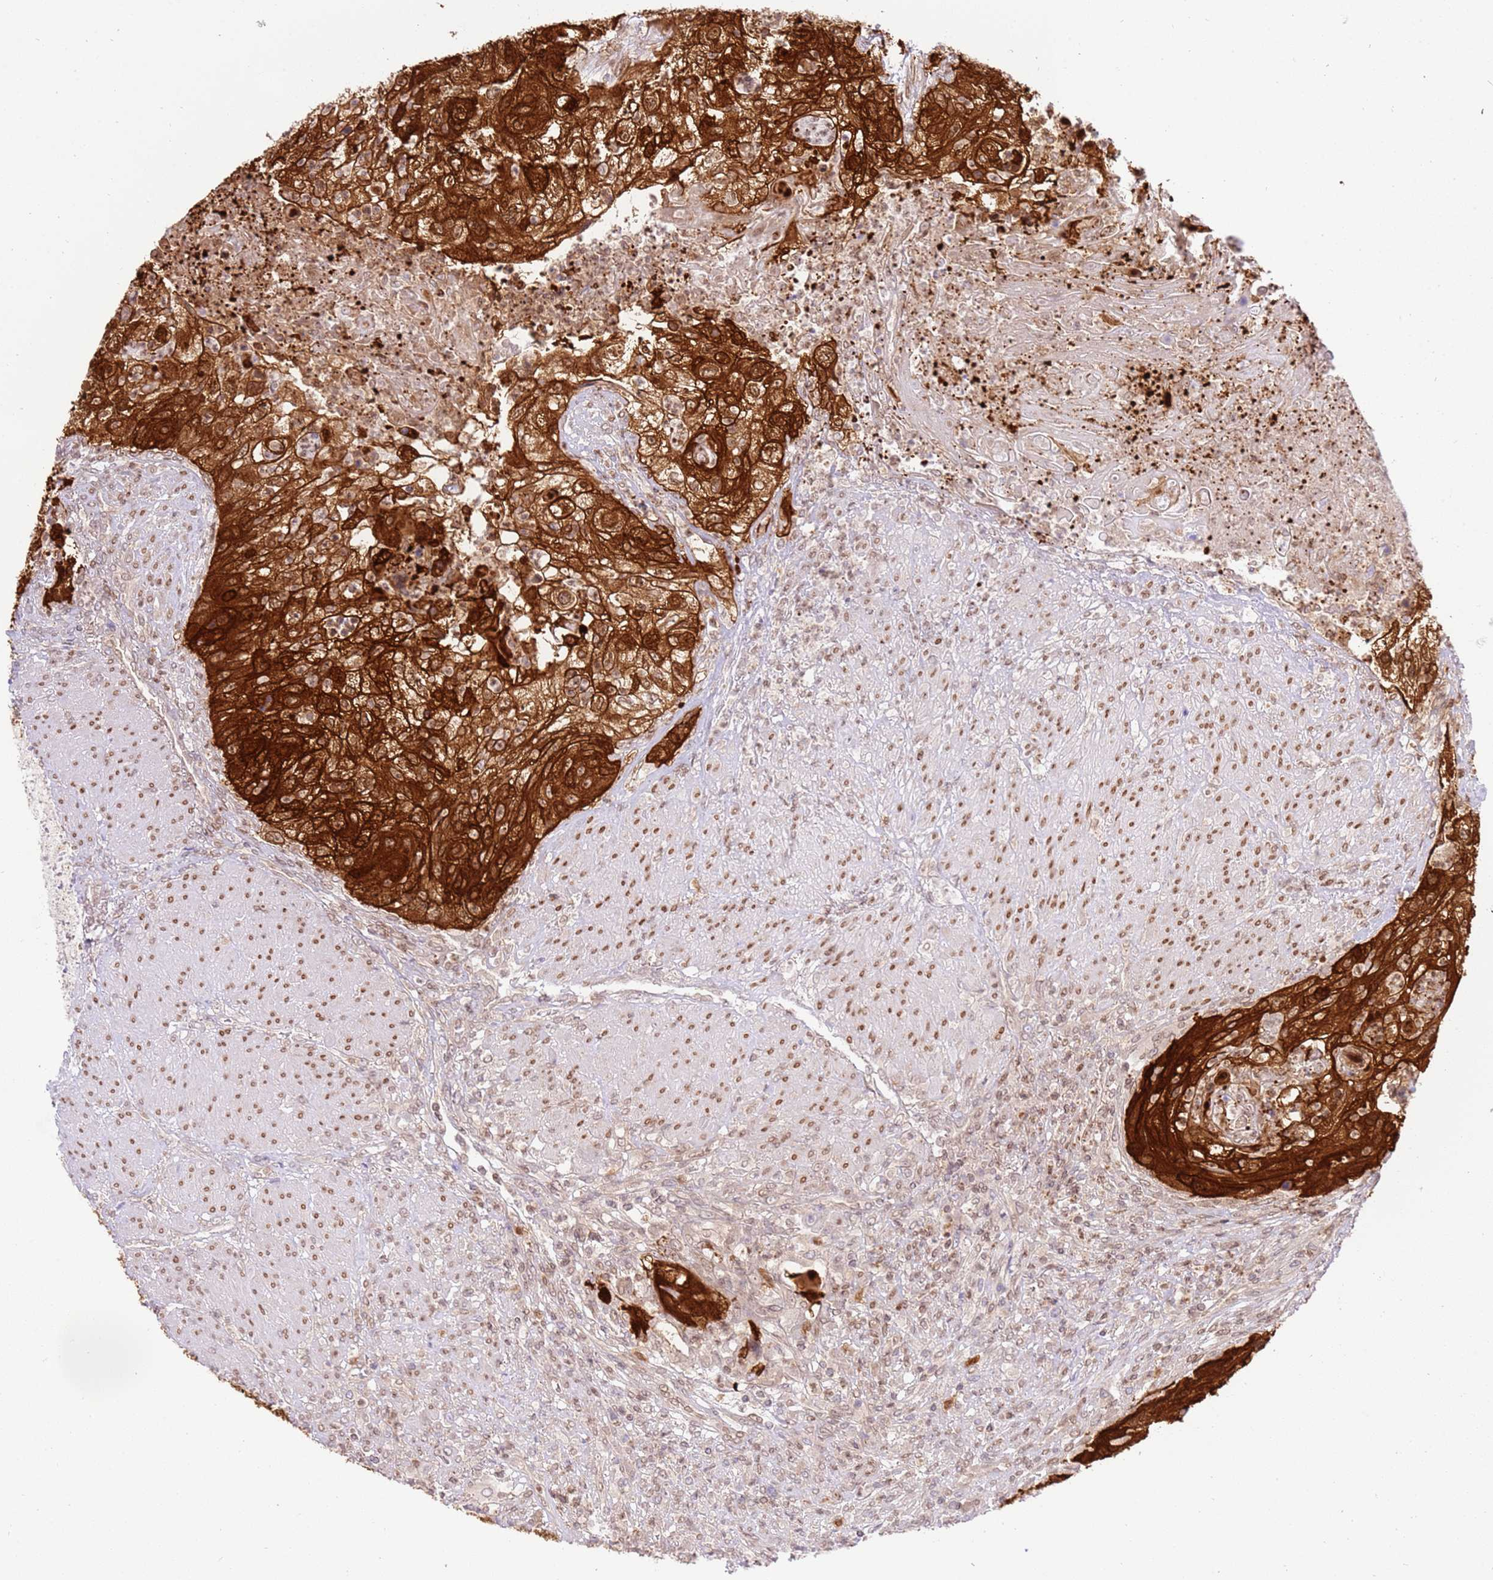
{"staining": {"intensity": "strong", "quantity": ">75%", "location": "cytoplasmic/membranous"}, "tissue": "urothelial cancer", "cell_type": "Tumor cells", "image_type": "cancer", "snomed": [{"axis": "morphology", "description": "Urothelial carcinoma, High grade"}, {"axis": "topography", "description": "Urinary bladder"}], "caption": "Urothelial carcinoma (high-grade) tissue displays strong cytoplasmic/membranous expression in about >75% of tumor cells", "gene": "TRIM37", "patient": {"sex": "female", "age": 60}}